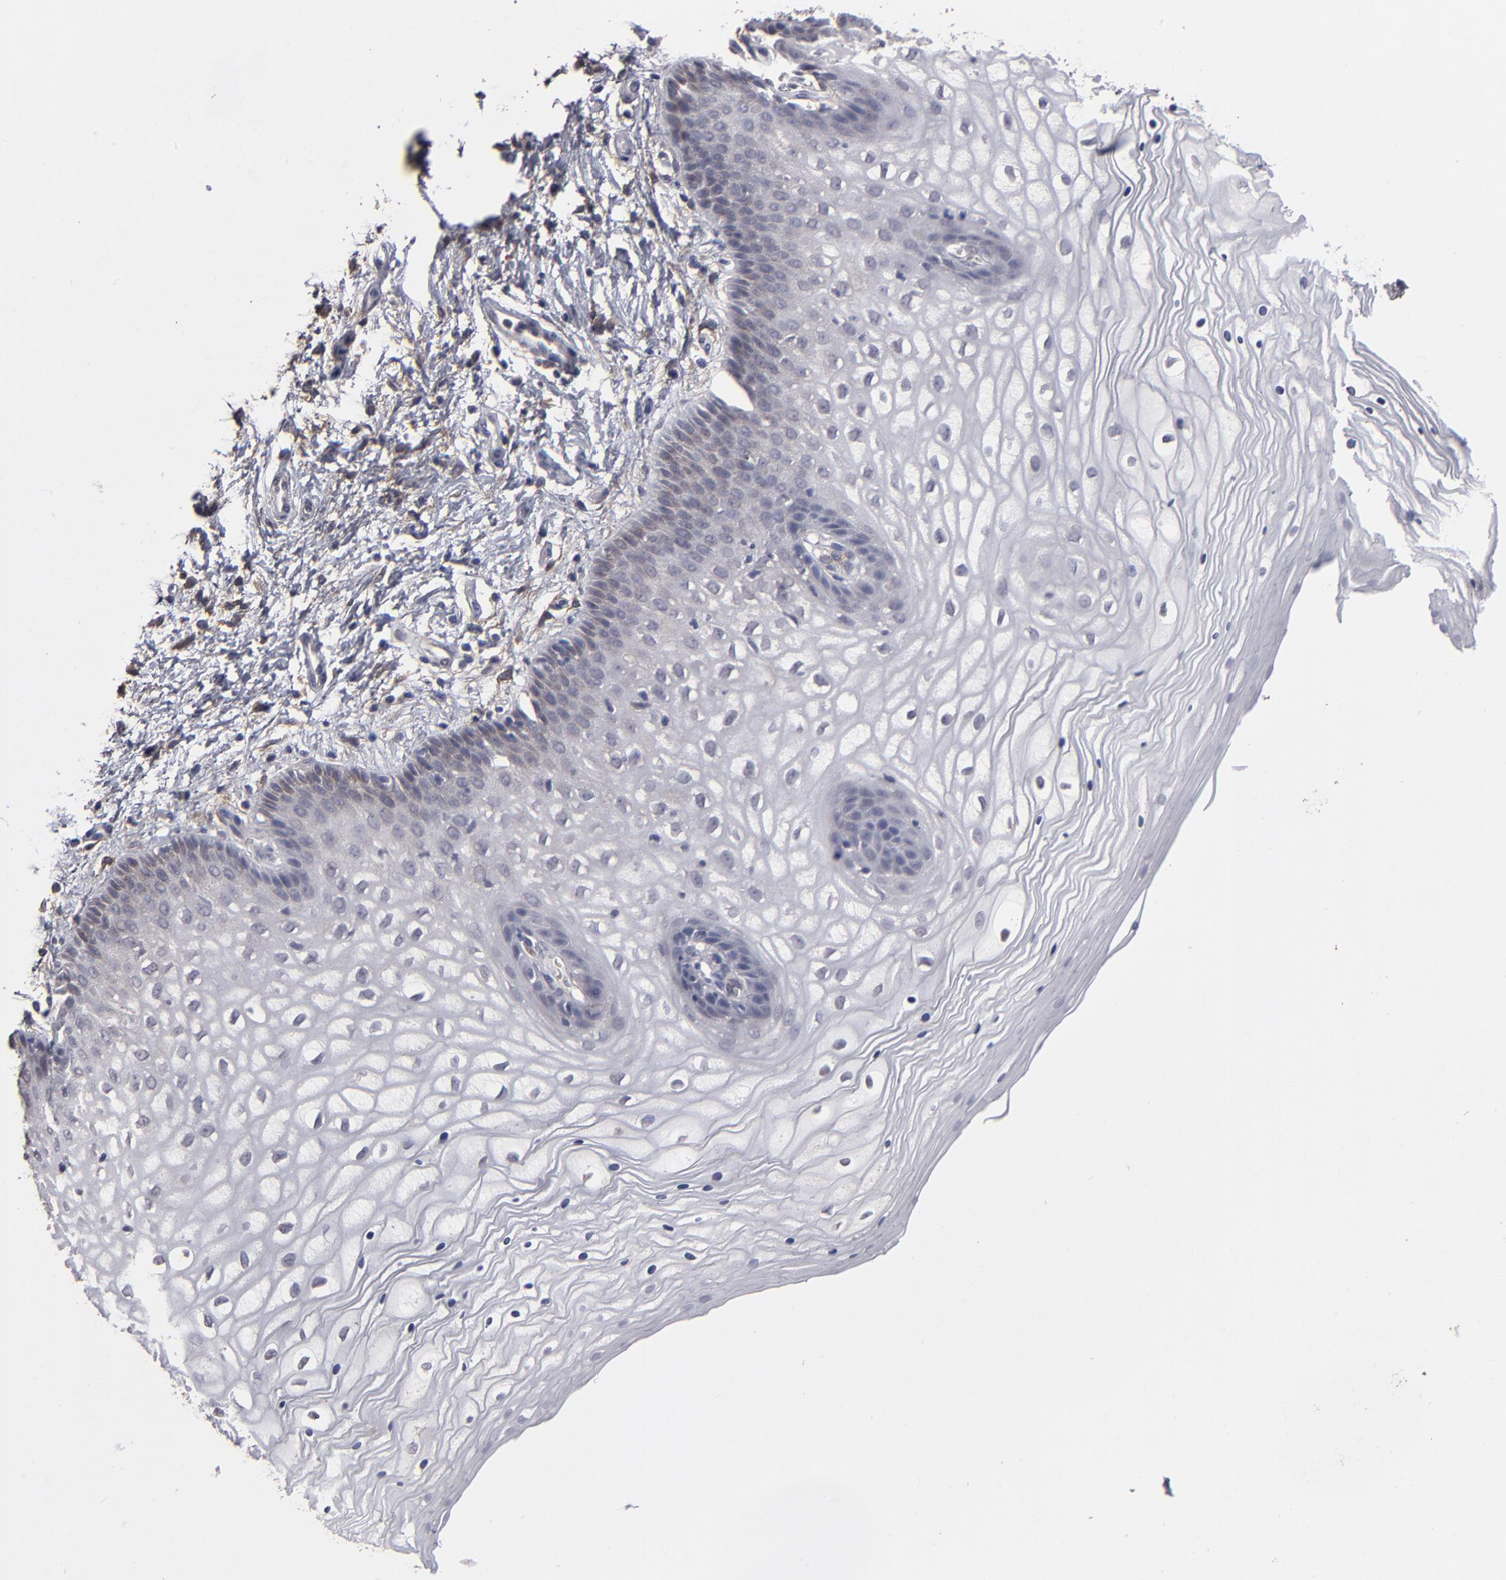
{"staining": {"intensity": "weak", "quantity": "<25%", "location": "cytoplasmic/membranous"}, "tissue": "vagina", "cell_type": "Squamous epithelial cells", "image_type": "normal", "snomed": [{"axis": "morphology", "description": "Normal tissue, NOS"}, {"axis": "topography", "description": "Vagina"}], "caption": "A high-resolution image shows immunohistochemistry staining of unremarkable vagina, which displays no significant staining in squamous epithelial cells.", "gene": "ITGB5", "patient": {"sex": "female", "age": 34}}